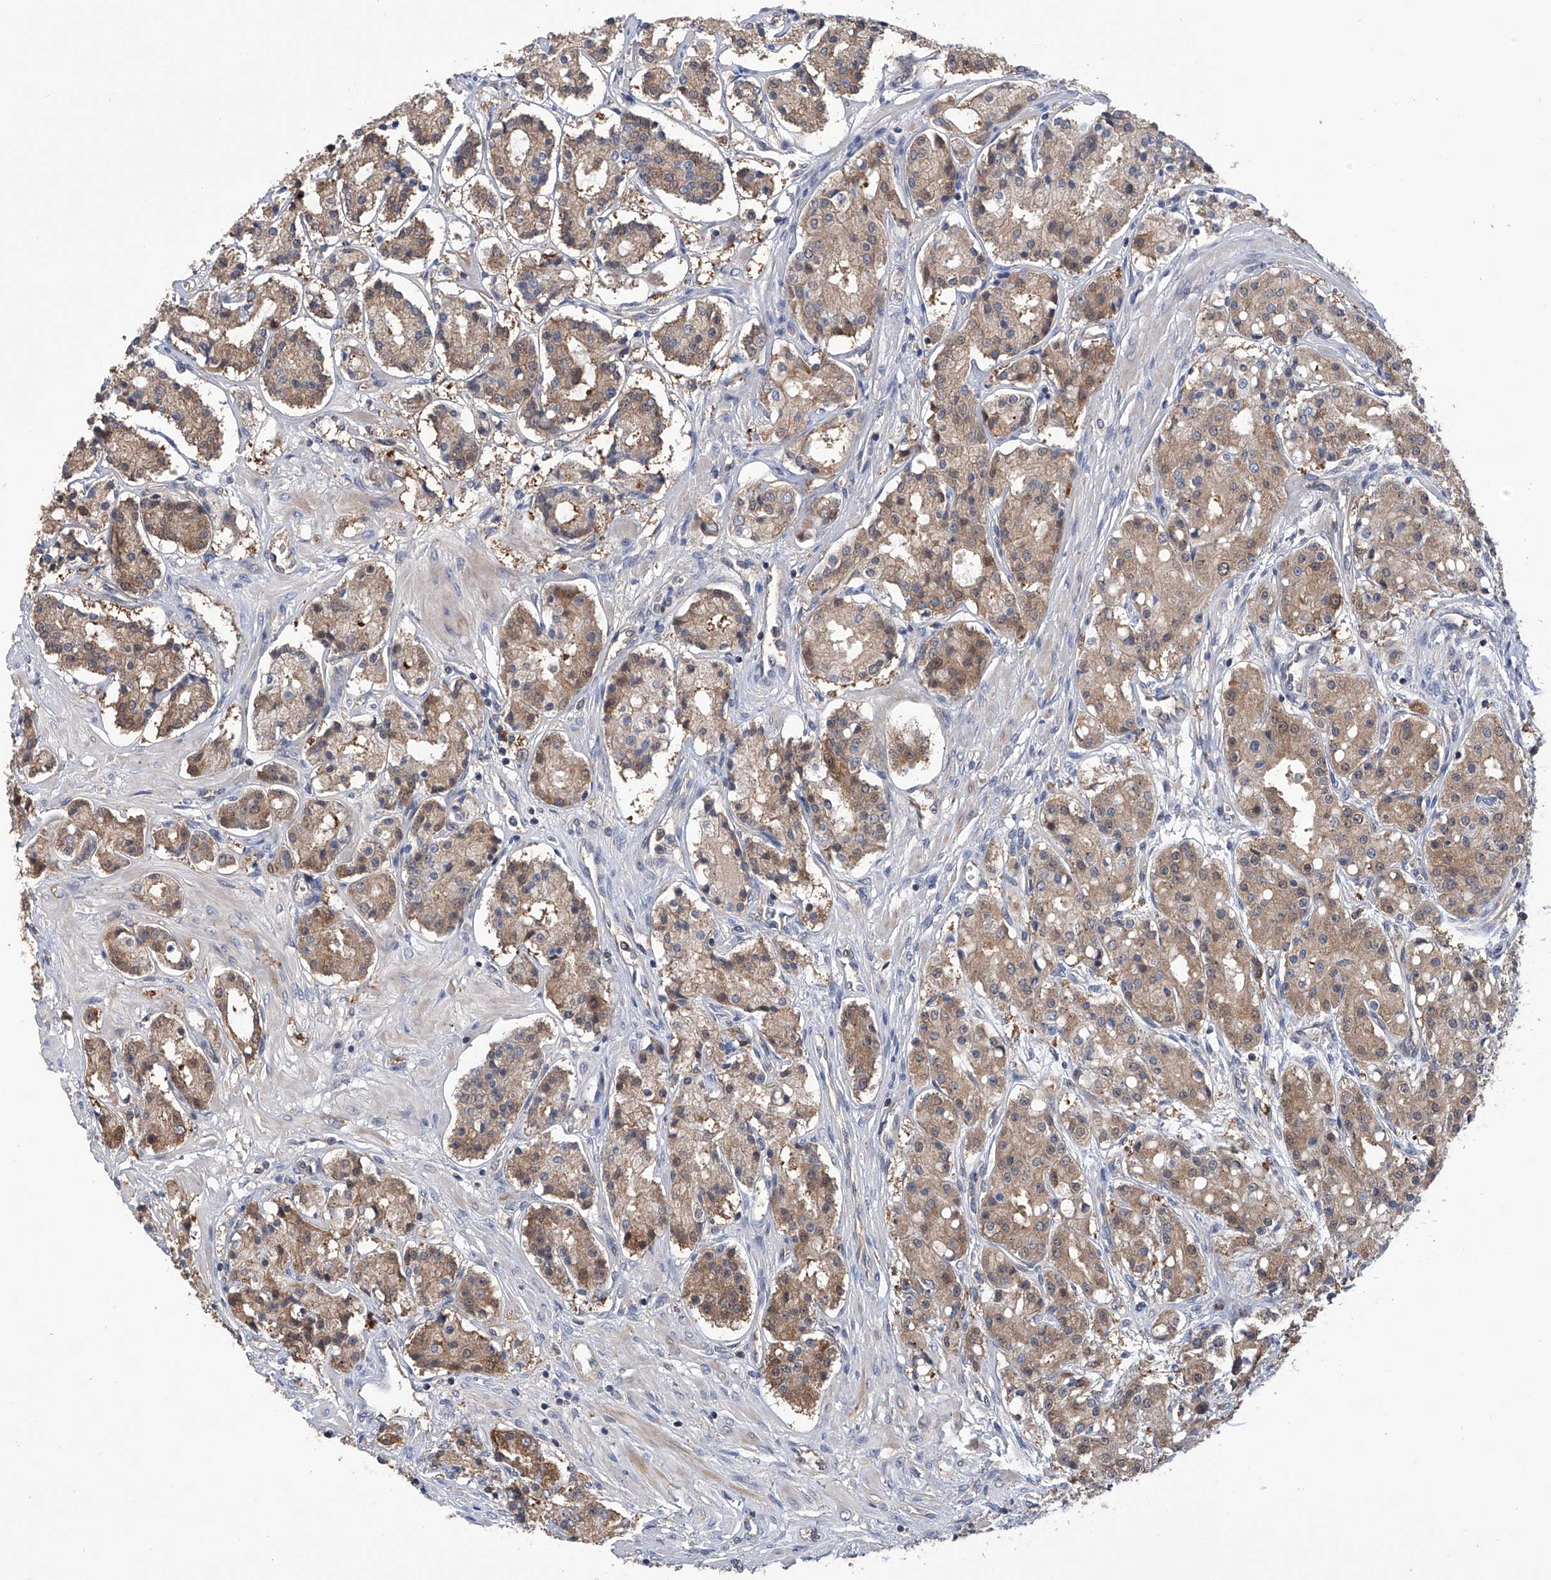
{"staining": {"intensity": "moderate", "quantity": ">75%", "location": "cytoplasmic/membranous"}, "tissue": "prostate cancer", "cell_type": "Tumor cells", "image_type": "cancer", "snomed": [{"axis": "morphology", "description": "Adenocarcinoma, High grade"}, {"axis": "topography", "description": "Prostate"}], "caption": "This is a photomicrograph of immunohistochemistry staining of high-grade adenocarcinoma (prostate), which shows moderate expression in the cytoplasmic/membranous of tumor cells.", "gene": "NUDT17", "patient": {"sex": "male", "age": 60}}